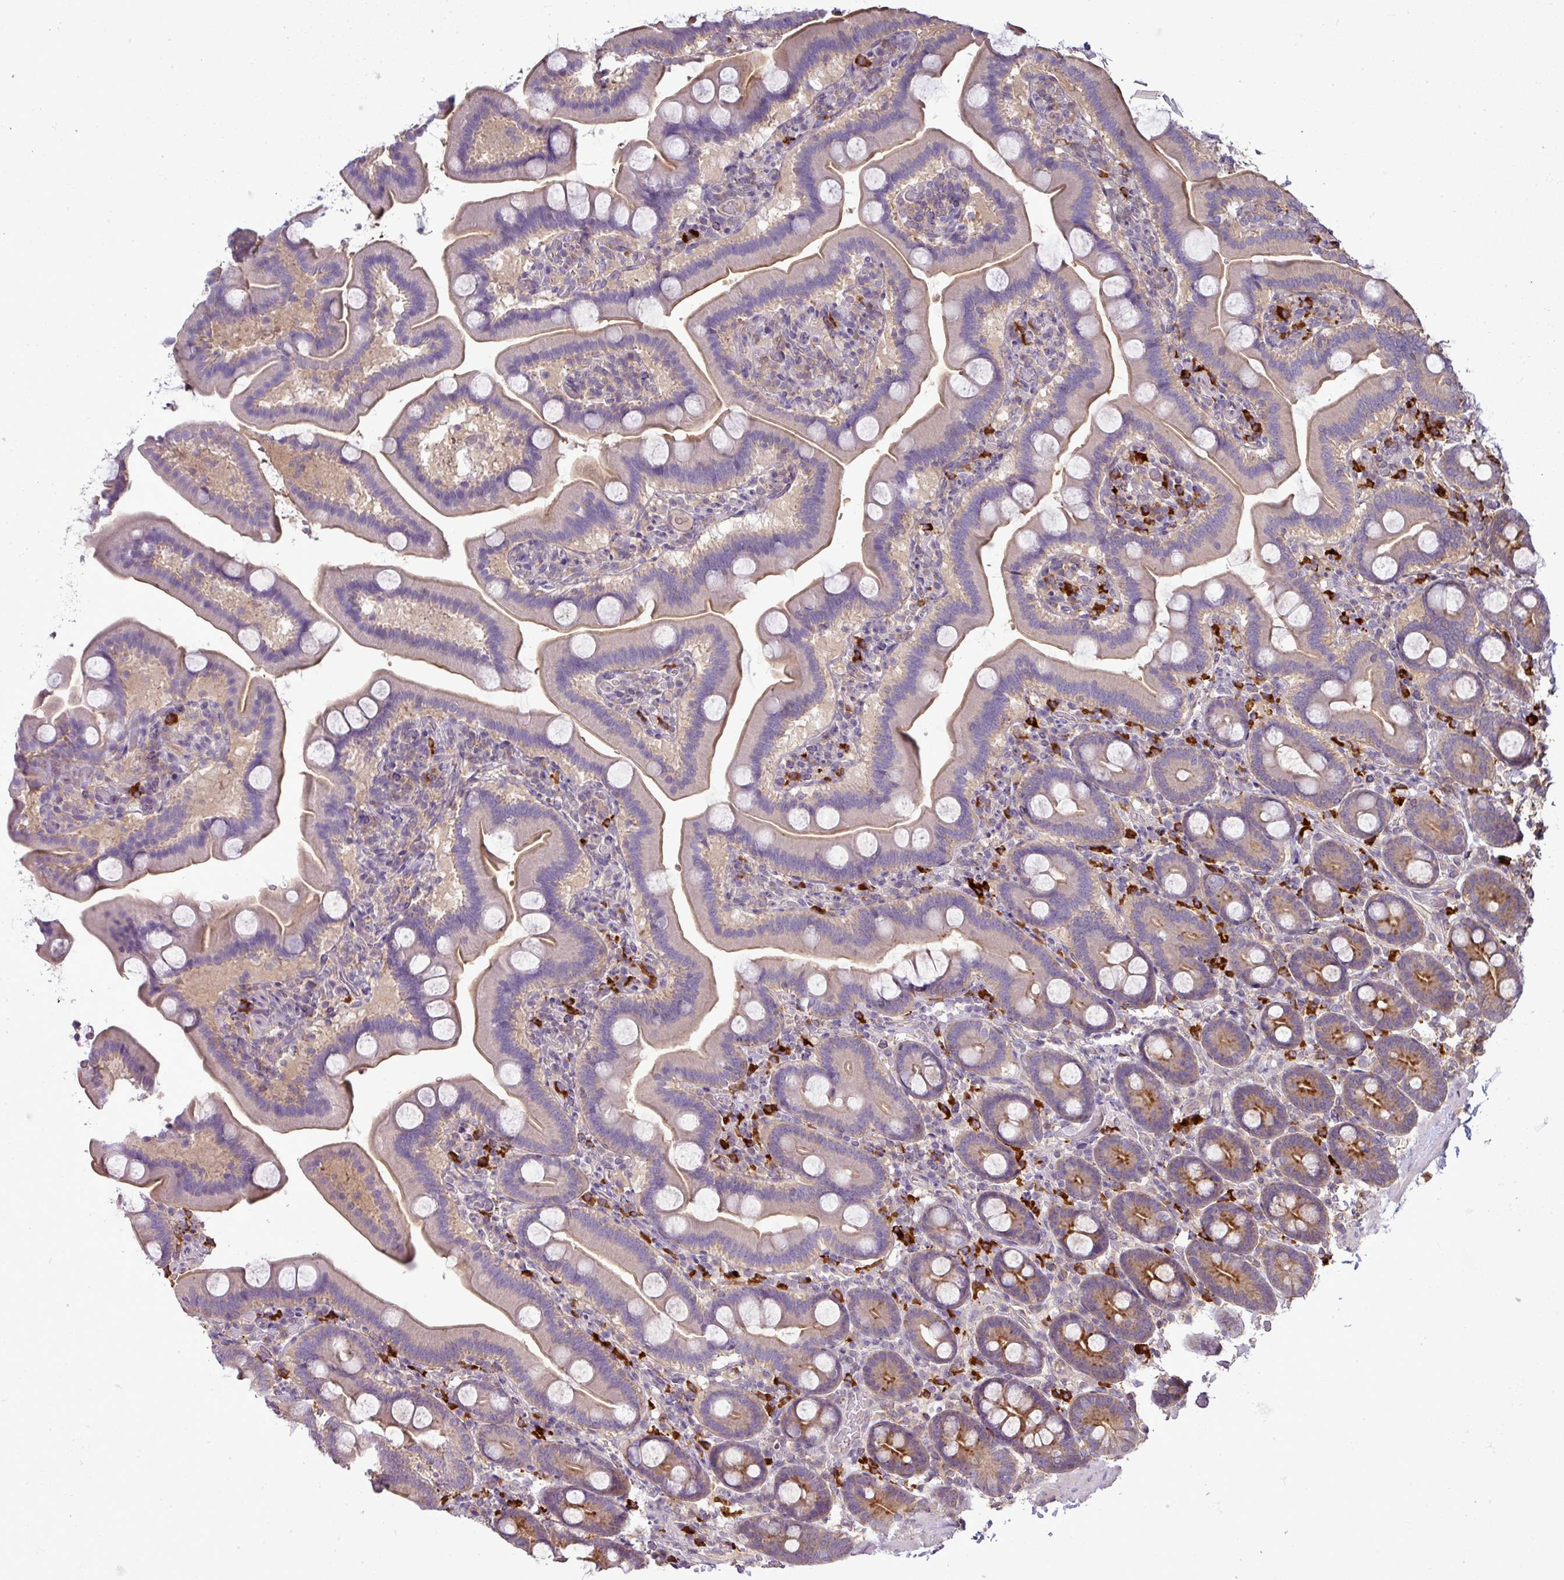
{"staining": {"intensity": "moderate", "quantity": "25%-75%", "location": "cytoplasmic/membranous"}, "tissue": "duodenum", "cell_type": "Glandular cells", "image_type": "normal", "snomed": [{"axis": "morphology", "description": "Normal tissue, NOS"}, {"axis": "topography", "description": "Duodenum"}], "caption": "IHC staining of unremarkable duodenum, which exhibits medium levels of moderate cytoplasmic/membranous positivity in approximately 25%-75% of glandular cells indicating moderate cytoplasmic/membranous protein positivity. The staining was performed using DAB (brown) for protein detection and nuclei were counterstained in hematoxylin (blue).", "gene": "STAT5A", "patient": {"sex": "male", "age": 55}}